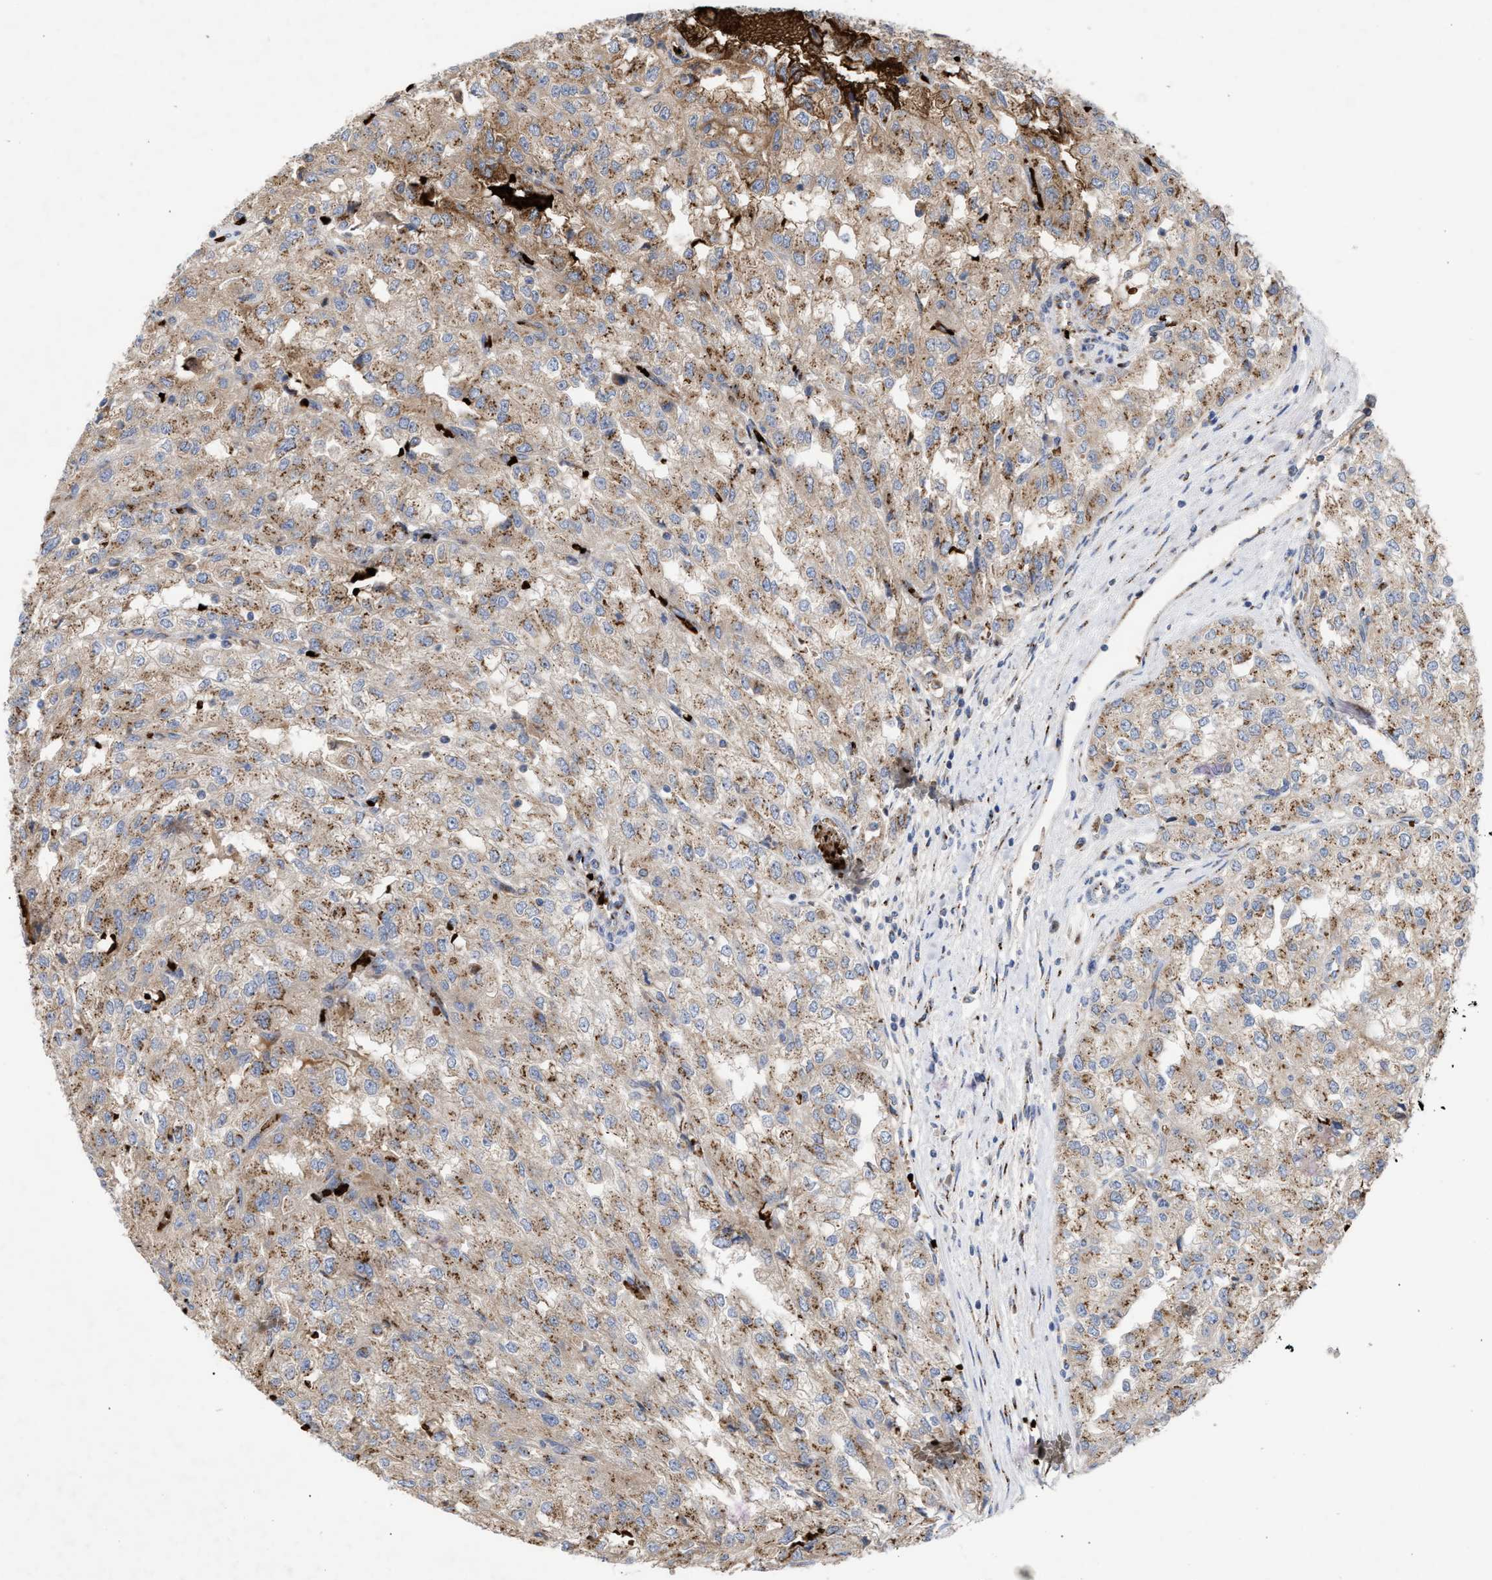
{"staining": {"intensity": "moderate", "quantity": ">75%", "location": "cytoplasmic/membranous"}, "tissue": "renal cancer", "cell_type": "Tumor cells", "image_type": "cancer", "snomed": [{"axis": "morphology", "description": "Adenocarcinoma, NOS"}, {"axis": "topography", "description": "Kidney"}], "caption": "Immunohistochemistry (IHC) photomicrograph of neoplastic tissue: renal adenocarcinoma stained using immunohistochemistry (IHC) reveals medium levels of moderate protein expression localized specifically in the cytoplasmic/membranous of tumor cells, appearing as a cytoplasmic/membranous brown color.", "gene": "CCL2", "patient": {"sex": "female", "age": 54}}